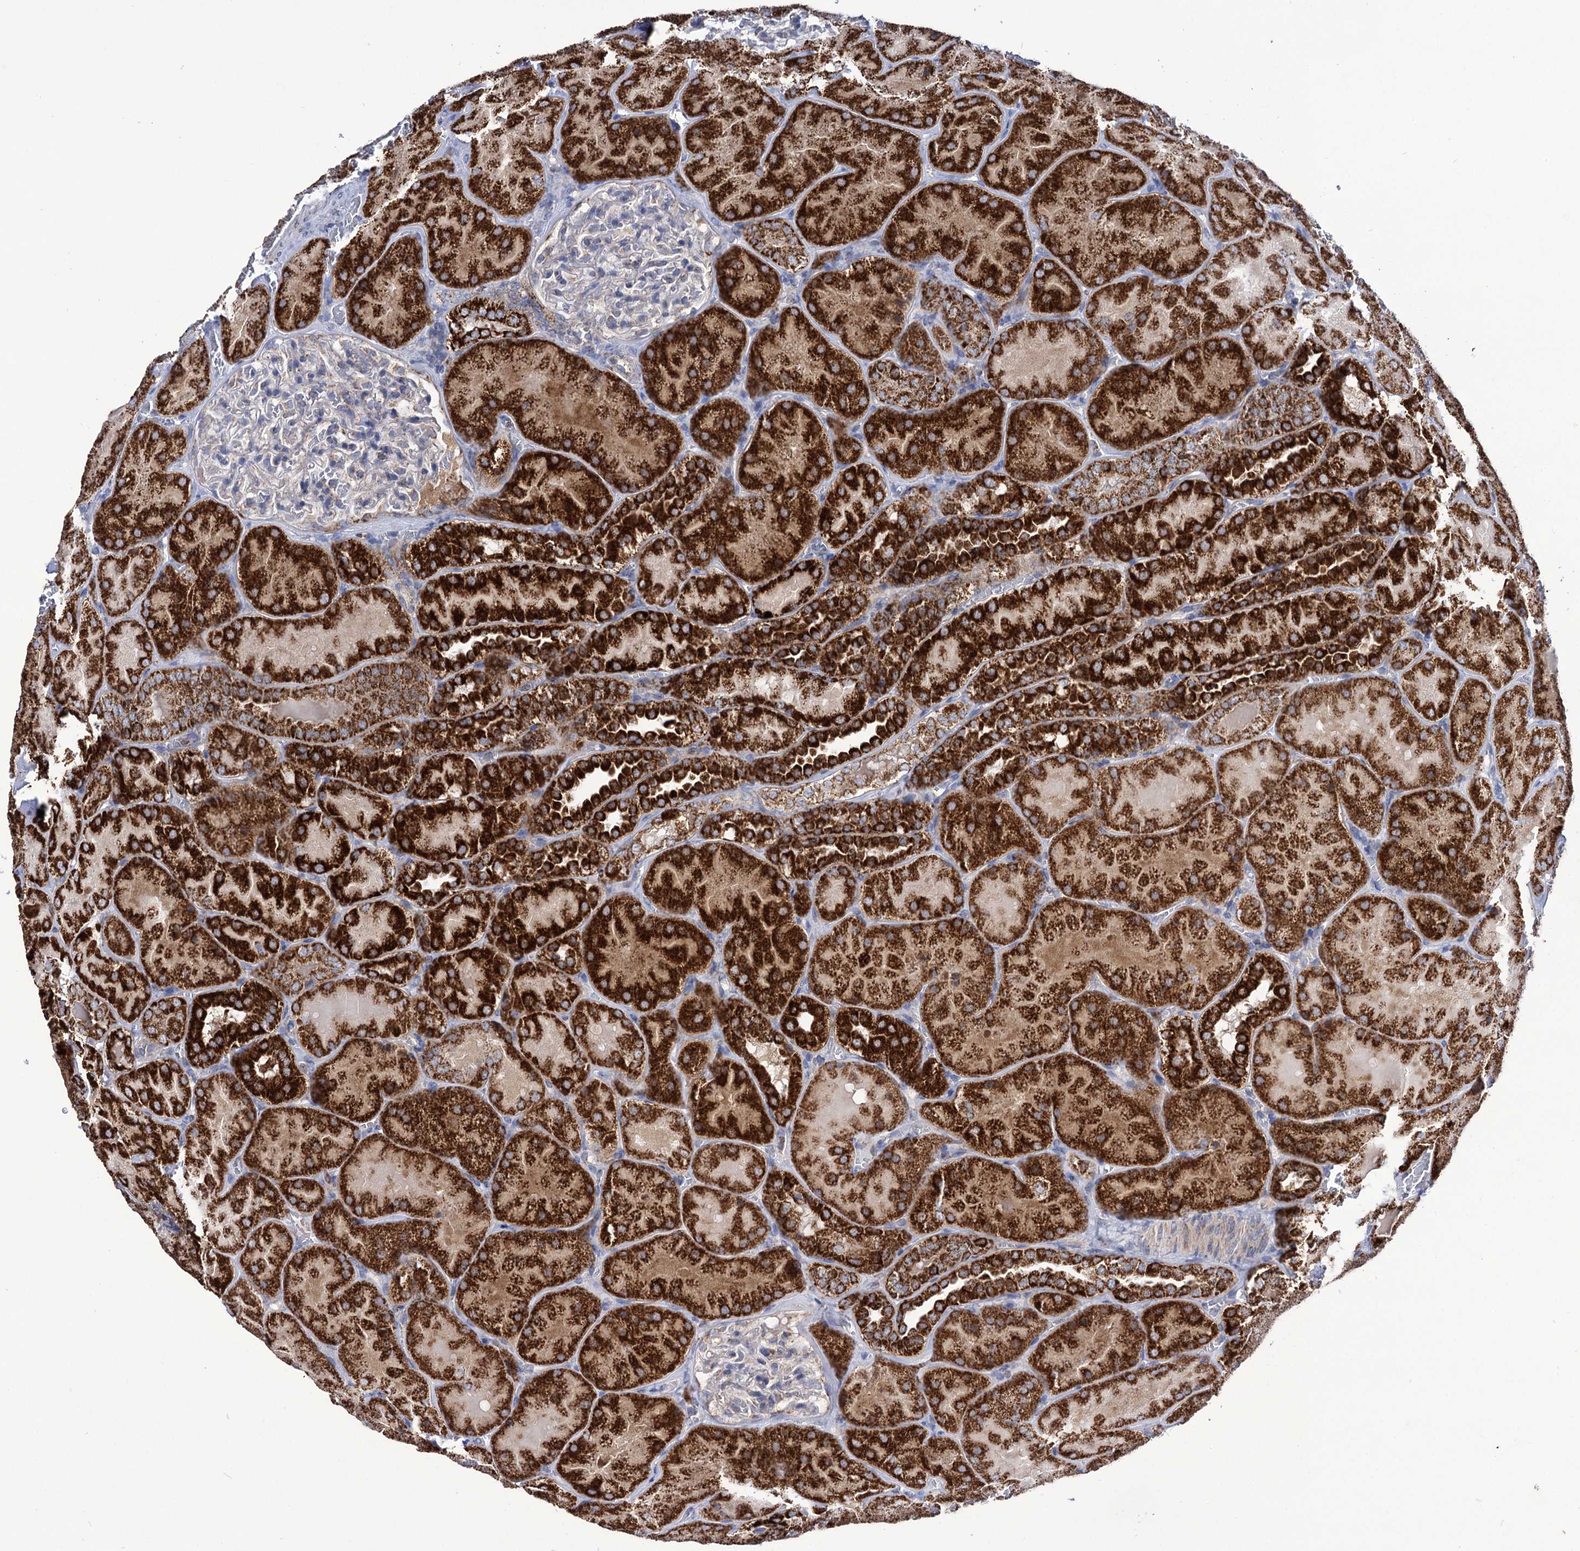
{"staining": {"intensity": "negative", "quantity": "none", "location": "none"}, "tissue": "kidney", "cell_type": "Cells in glomeruli", "image_type": "normal", "snomed": [{"axis": "morphology", "description": "Normal tissue, NOS"}, {"axis": "topography", "description": "Kidney"}], "caption": "Photomicrograph shows no protein expression in cells in glomeruli of unremarkable kidney.", "gene": "ABHD10", "patient": {"sex": "male", "age": 28}}